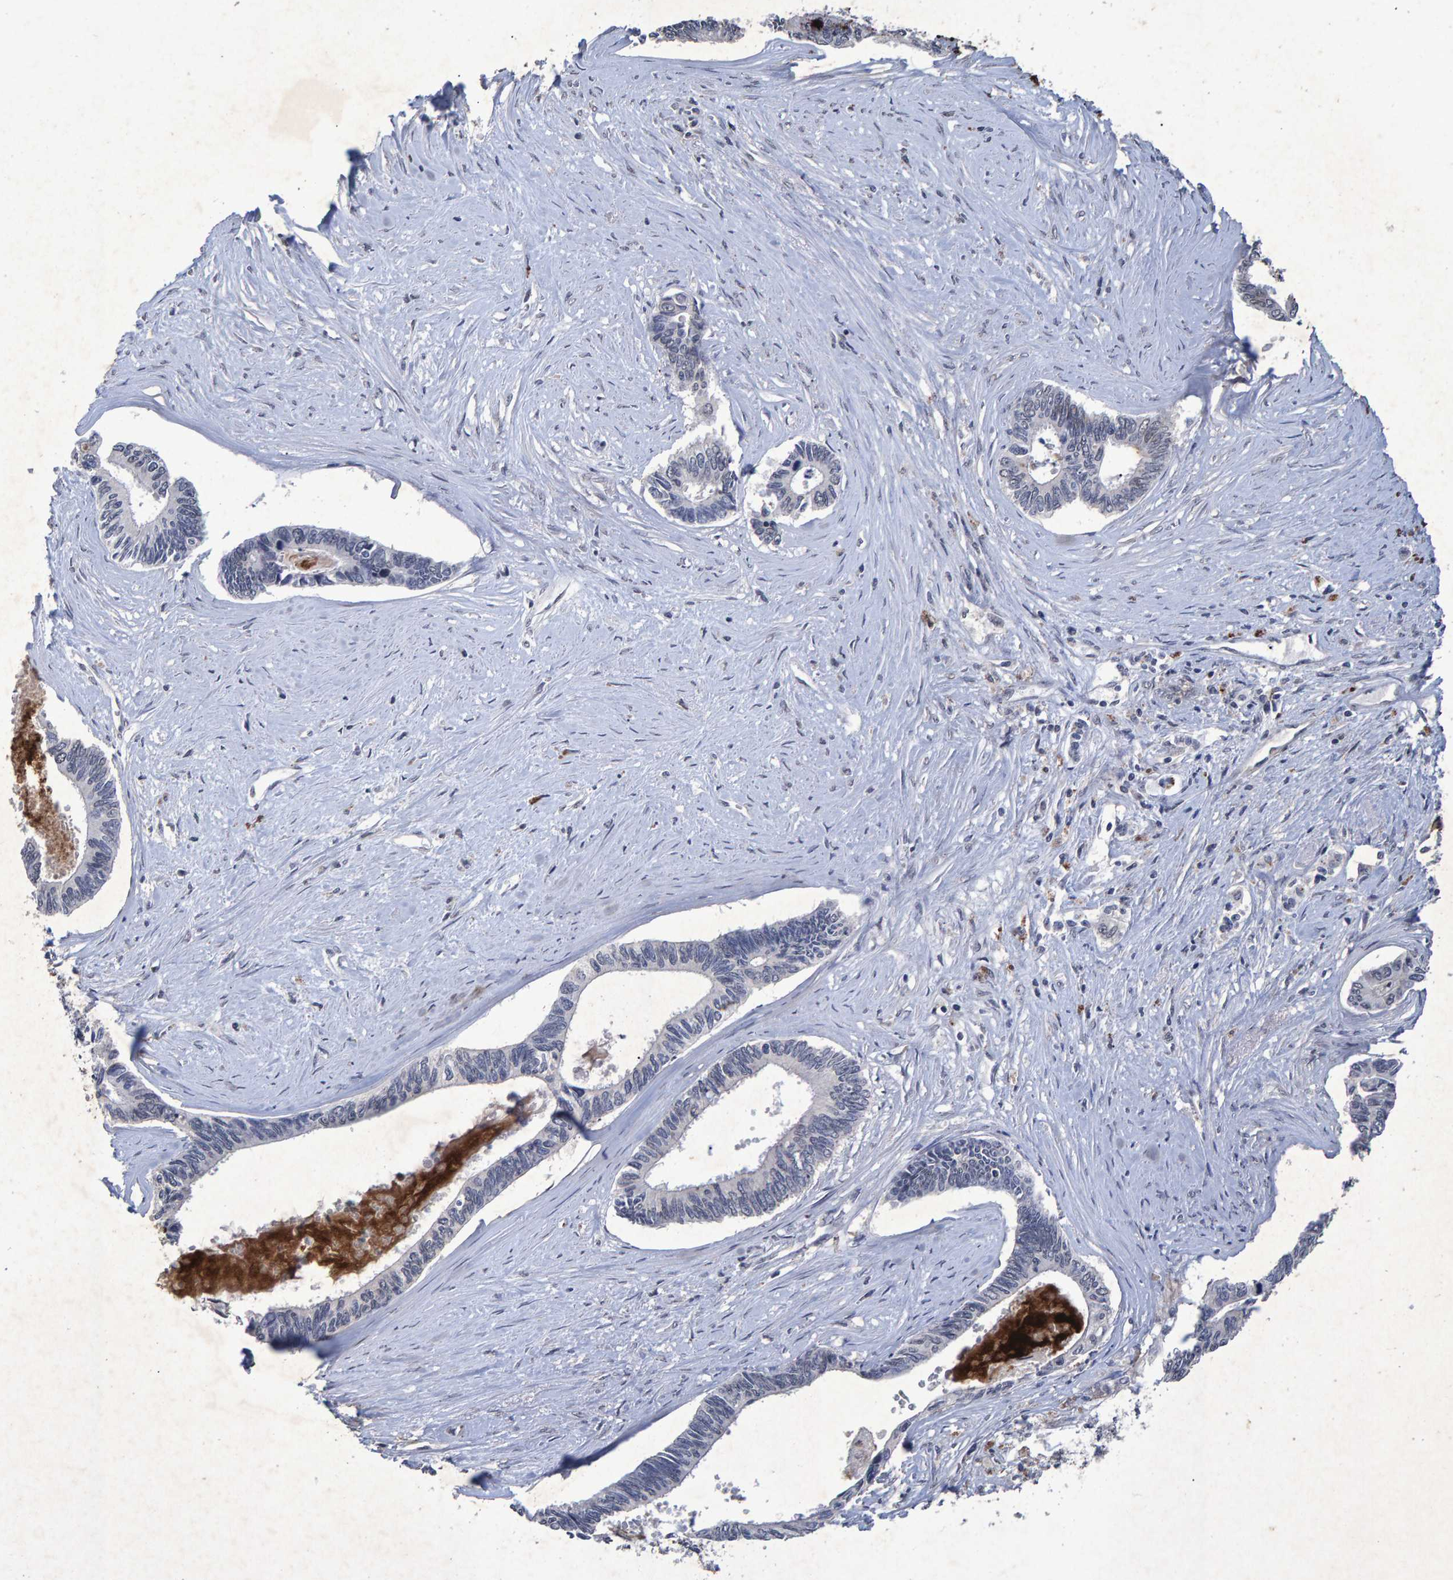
{"staining": {"intensity": "negative", "quantity": "none", "location": "none"}, "tissue": "pancreatic cancer", "cell_type": "Tumor cells", "image_type": "cancer", "snomed": [{"axis": "morphology", "description": "Adenocarcinoma, NOS"}, {"axis": "topography", "description": "Pancreas"}], "caption": "Pancreatic adenocarcinoma stained for a protein using IHC exhibits no staining tumor cells.", "gene": "GALC", "patient": {"sex": "female", "age": 70}}